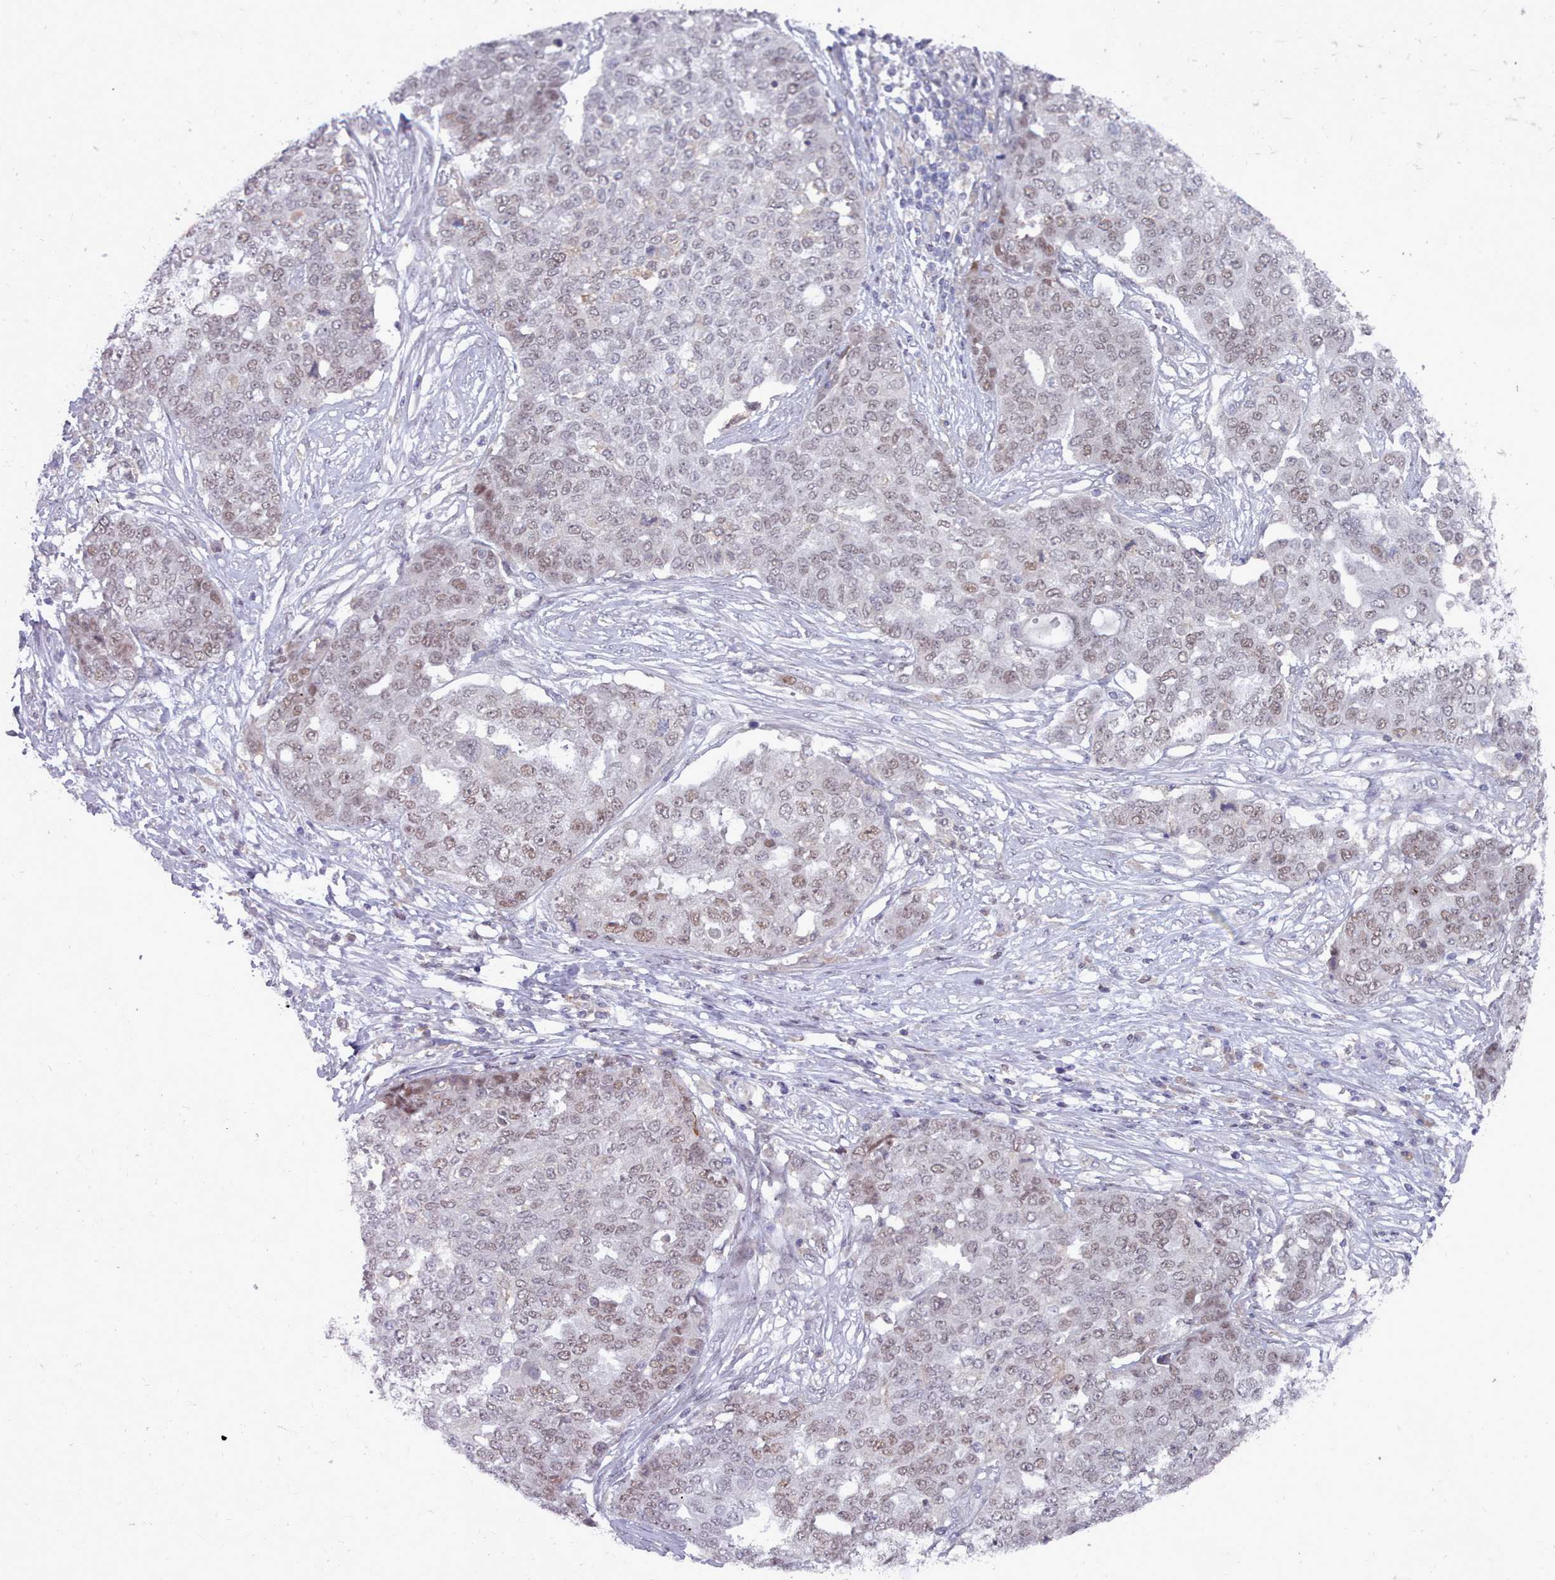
{"staining": {"intensity": "weak", "quantity": "25%-75%", "location": "nuclear"}, "tissue": "ovarian cancer", "cell_type": "Tumor cells", "image_type": "cancer", "snomed": [{"axis": "morphology", "description": "Cystadenocarcinoma, serous, NOS"}, {"axis": "topography", "description": "Soft tissue"}, {"axis": "topography", "description": "Ovary"}], "caption": "Immunohistochemistry (IHC) (DAB (3,3'-diaminobenzidine)) staining of ovarian cancer (serous cystadenocarcinoma) exhibits weak nuclear protein expression in approximately 25%-75% of tumor cells. Using DAB (3,3'-diaminobenzidine) (brown) and hematoxylin (blue) stains, captured at high magnification using brightfield microscopy.", "gene": "GINS1", "patient": {"sex": "female", "age": 57}}